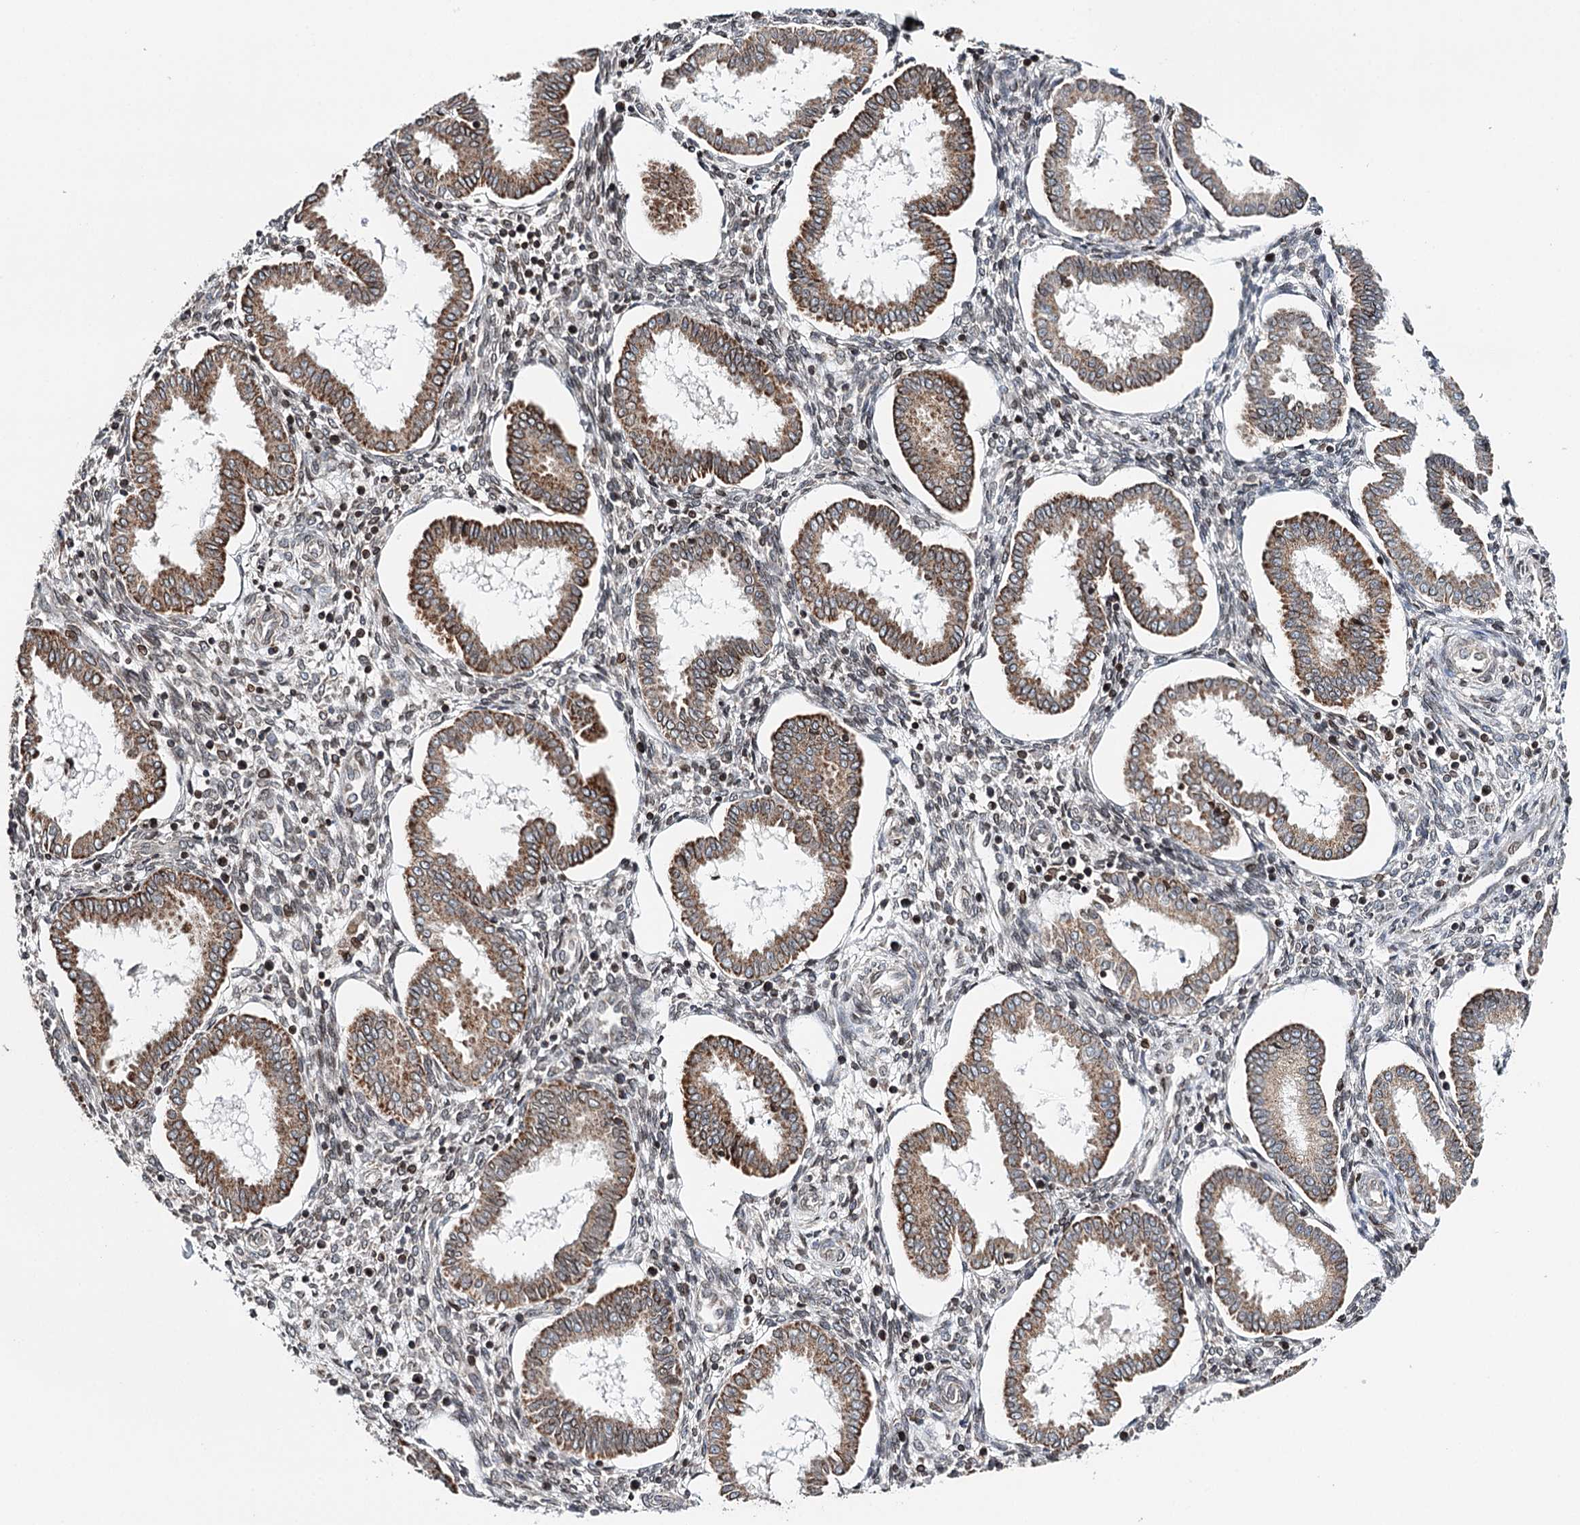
{"staining": {"intensity": "weak", "quantity": "25%-75%", "location": "cytoplasmic/membranous"}, "tissue": "endometrium", "cell_type": "Cells in endometrial stroma", "image_type": "normal", "snomed": [{"axis": "morphology", "description": "Normal tissue, NOS"}, {"axis": "topography", "description": "Endometrium"}], "caption": "Immunohistochemistry (IHC) photomicrograph of normal endometrium: endometrium stained using immunohistochemistry shows low levels of weak protein expression localized specifically in the cytoplasmic/membranous of cells in endometrial stroma, appearing as a cytoplasmic/membranous brown color.", "gene": "CFAP46", "patient": {"sex": "female", "age": 24}}